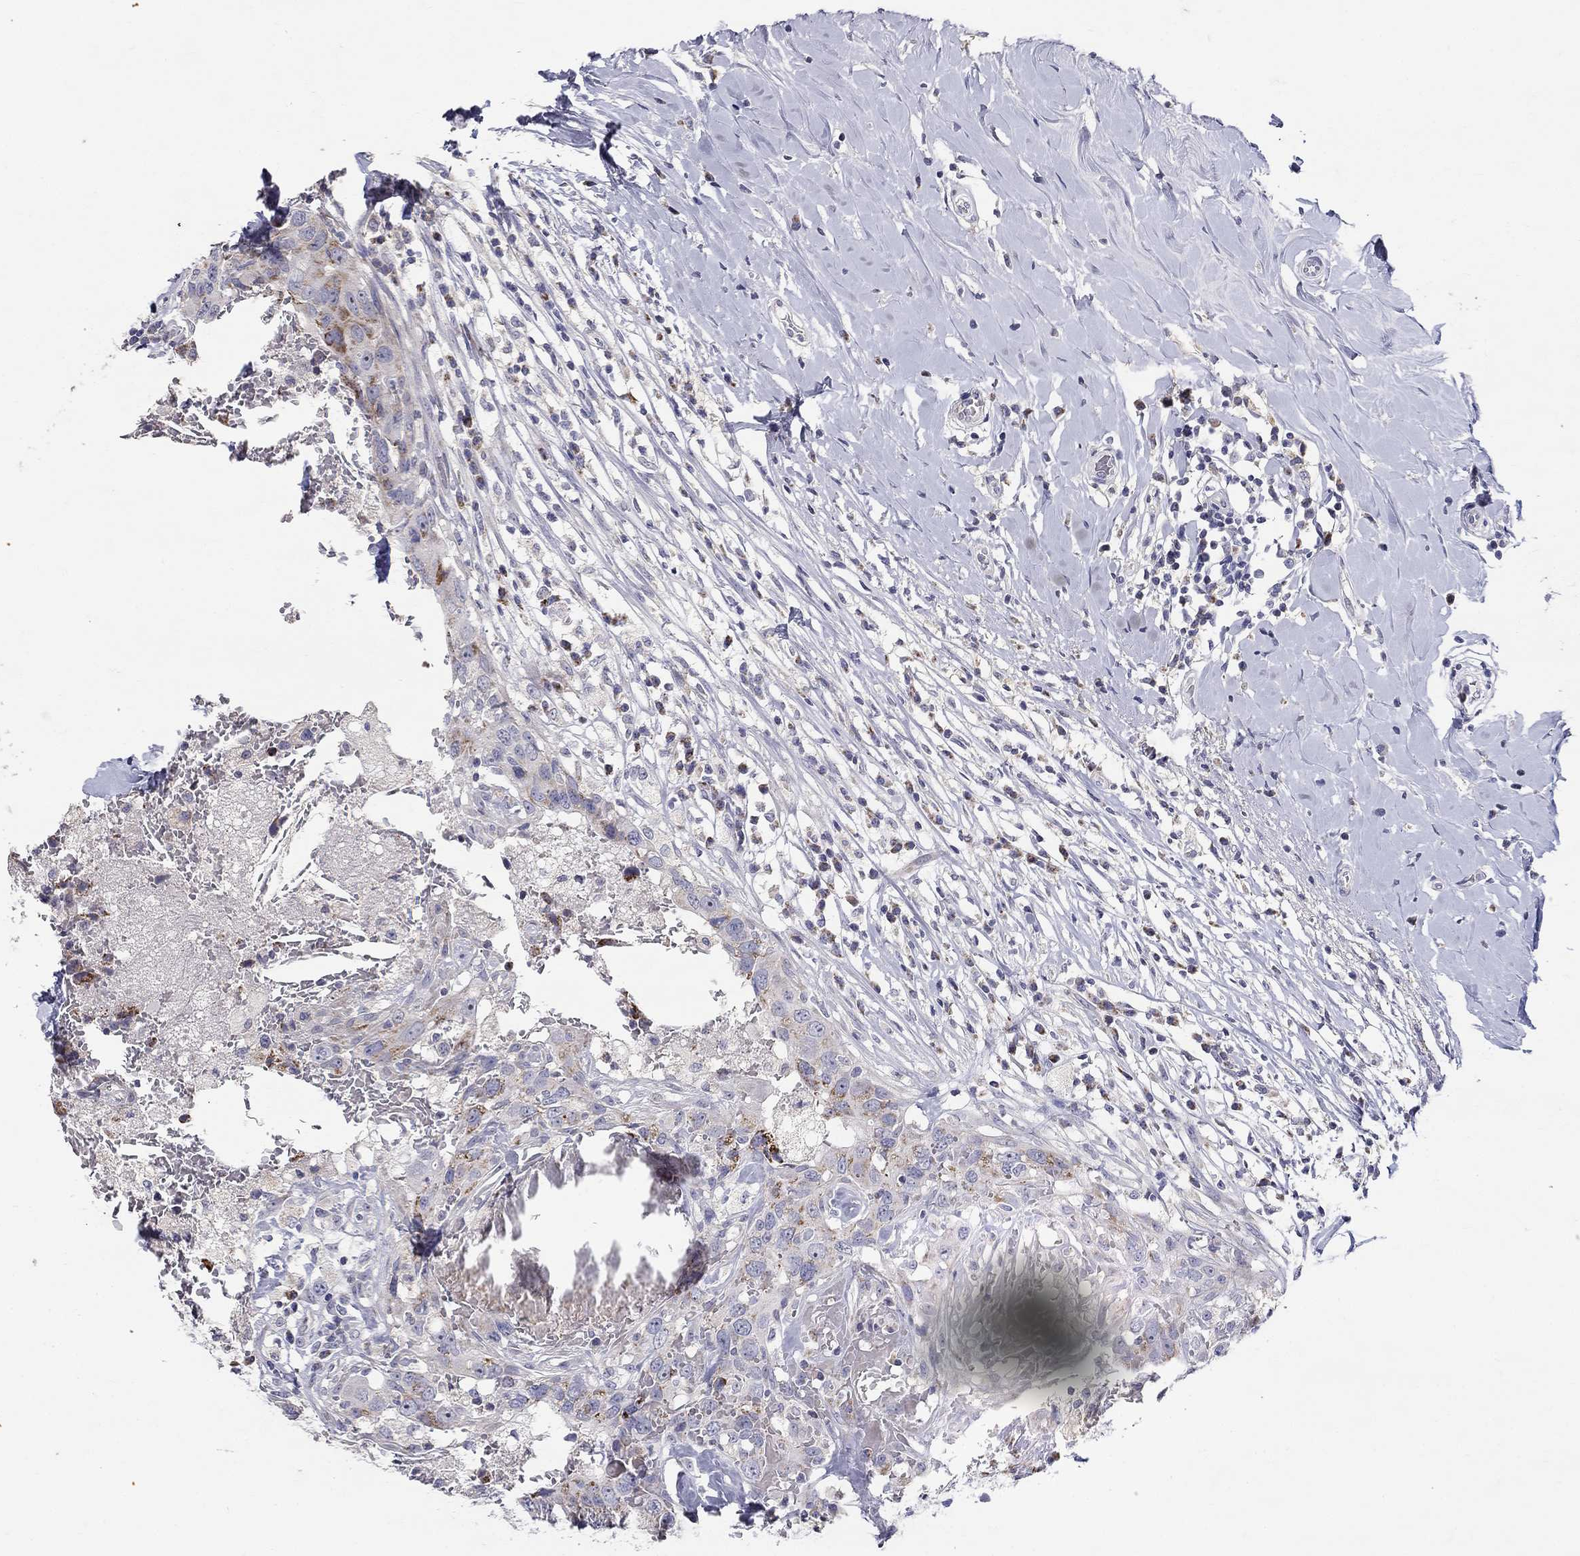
{"staining": {"intensity": "moderate", "quantity": "25%-75%", "location": "cytoplasmic/membranous"}, "tissue": "breast cancer", "cell_type": "Tumor cells", "image_type": "cancer", "snomed": [{"axis": "morphology", "description": "Duct carcinoma"}, {"axis": "topography", "description": "Breast"}], "caption": "Breast intraductal carcinoma was stained to show a protein in brown. There is medium levels of moderate cytoplasmic/membranous staining in about 25%-75% of tumor cells.", "gene": "HMX2", "patient": {"sex": "female", "age": 27}}